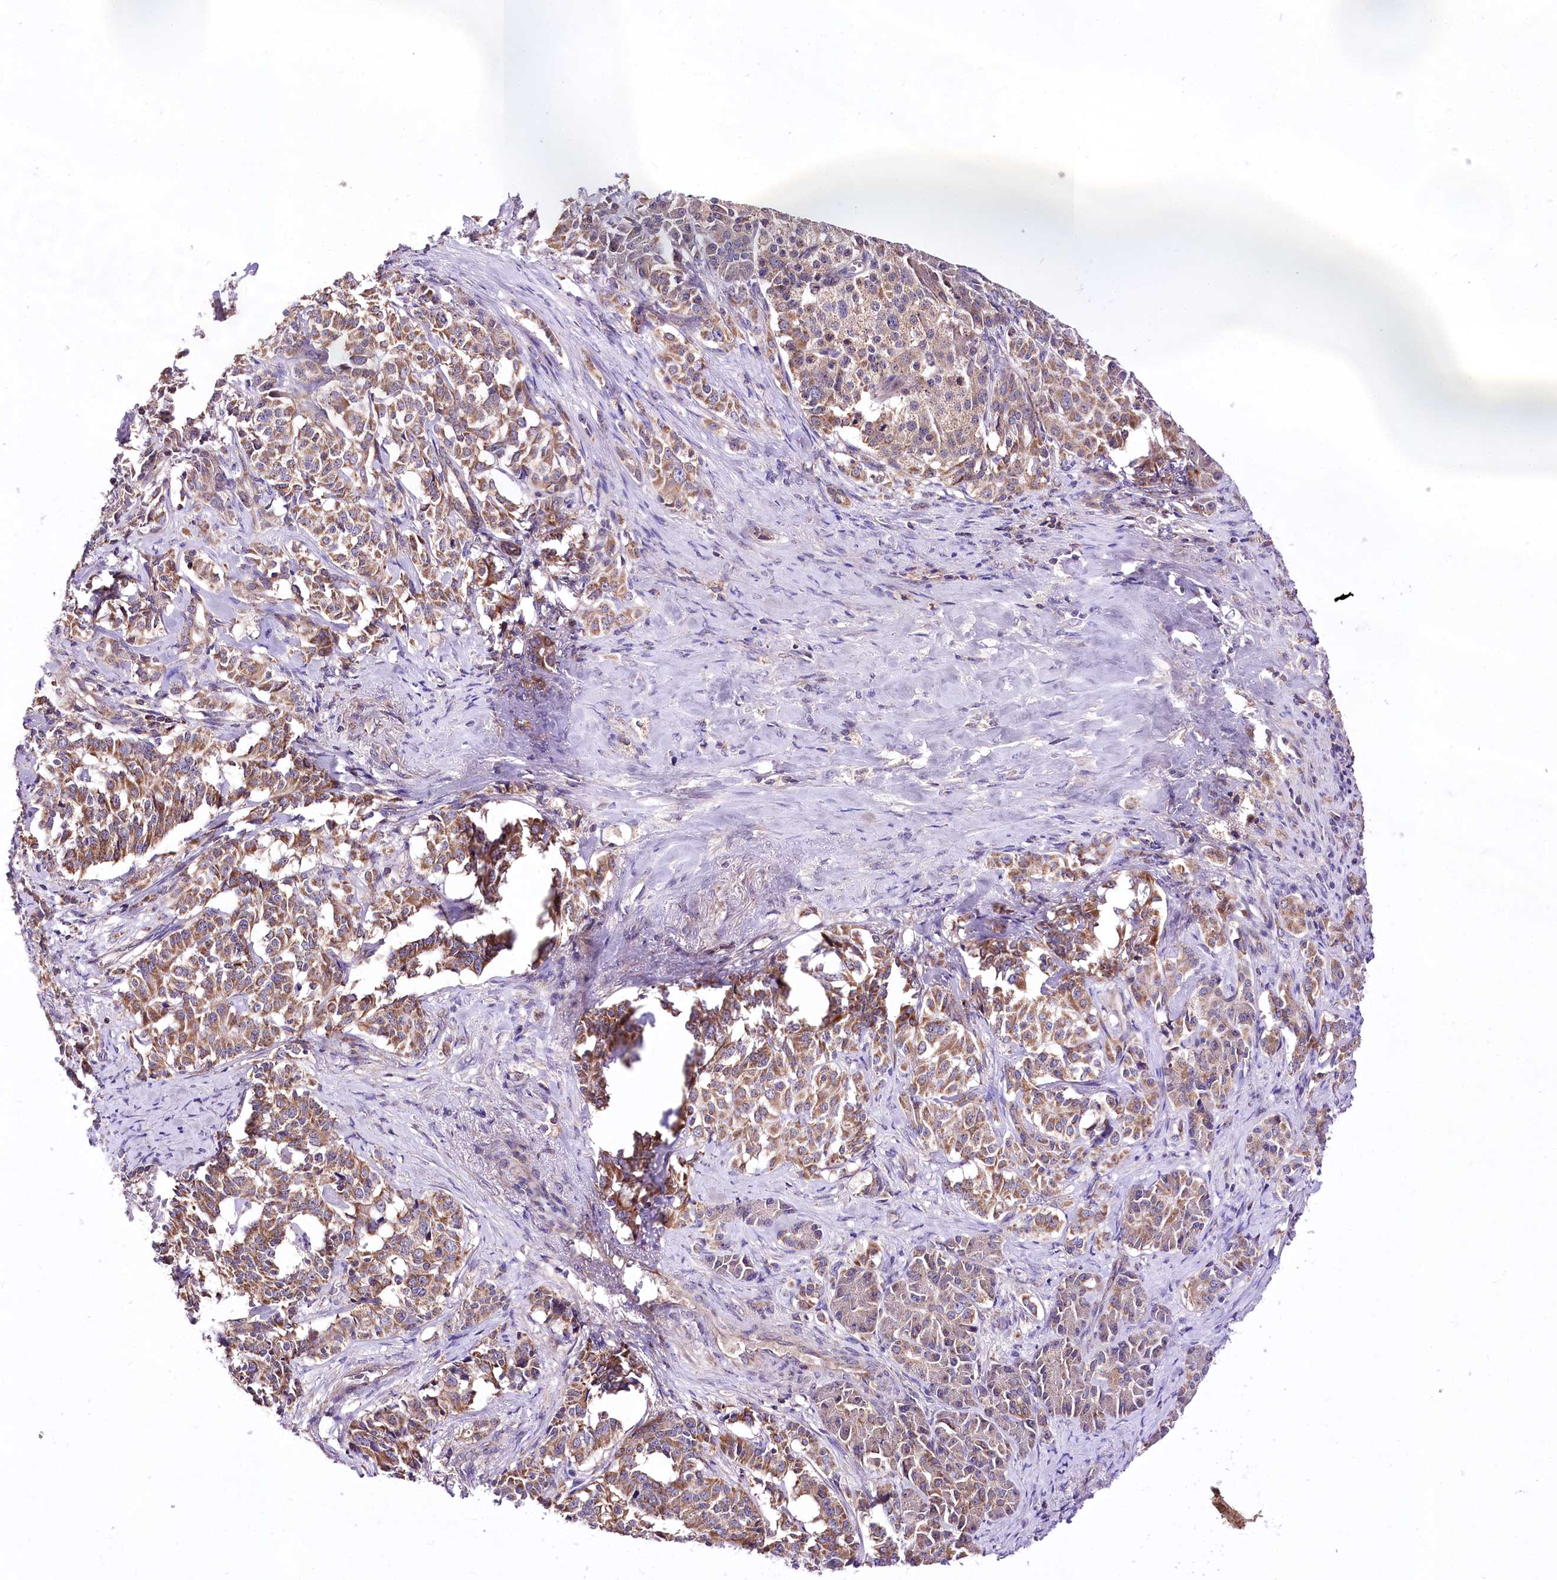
{"staining": {"intensity": "moderate", "quantity": ">75%", "location": "cytoplasmic/membranous"}, "tissue": "pancreatic cancer", "cell_type": "Tumor cells", "image_type": "cancer", "snomed": [{"axis": "morphology", "description": "Adenocarcinoma, NOS"}, {"axis": "topography", "description": "Pancreas"}], "caption": "There is medium levels of moderate cytoplasmic/membranous staining in tumor cells of pancreatic cancer, as demonstrated by immunohistochemical staining (brown color).", "gene": "ATE1", "patient": {"sex": "female", "age": 74}}